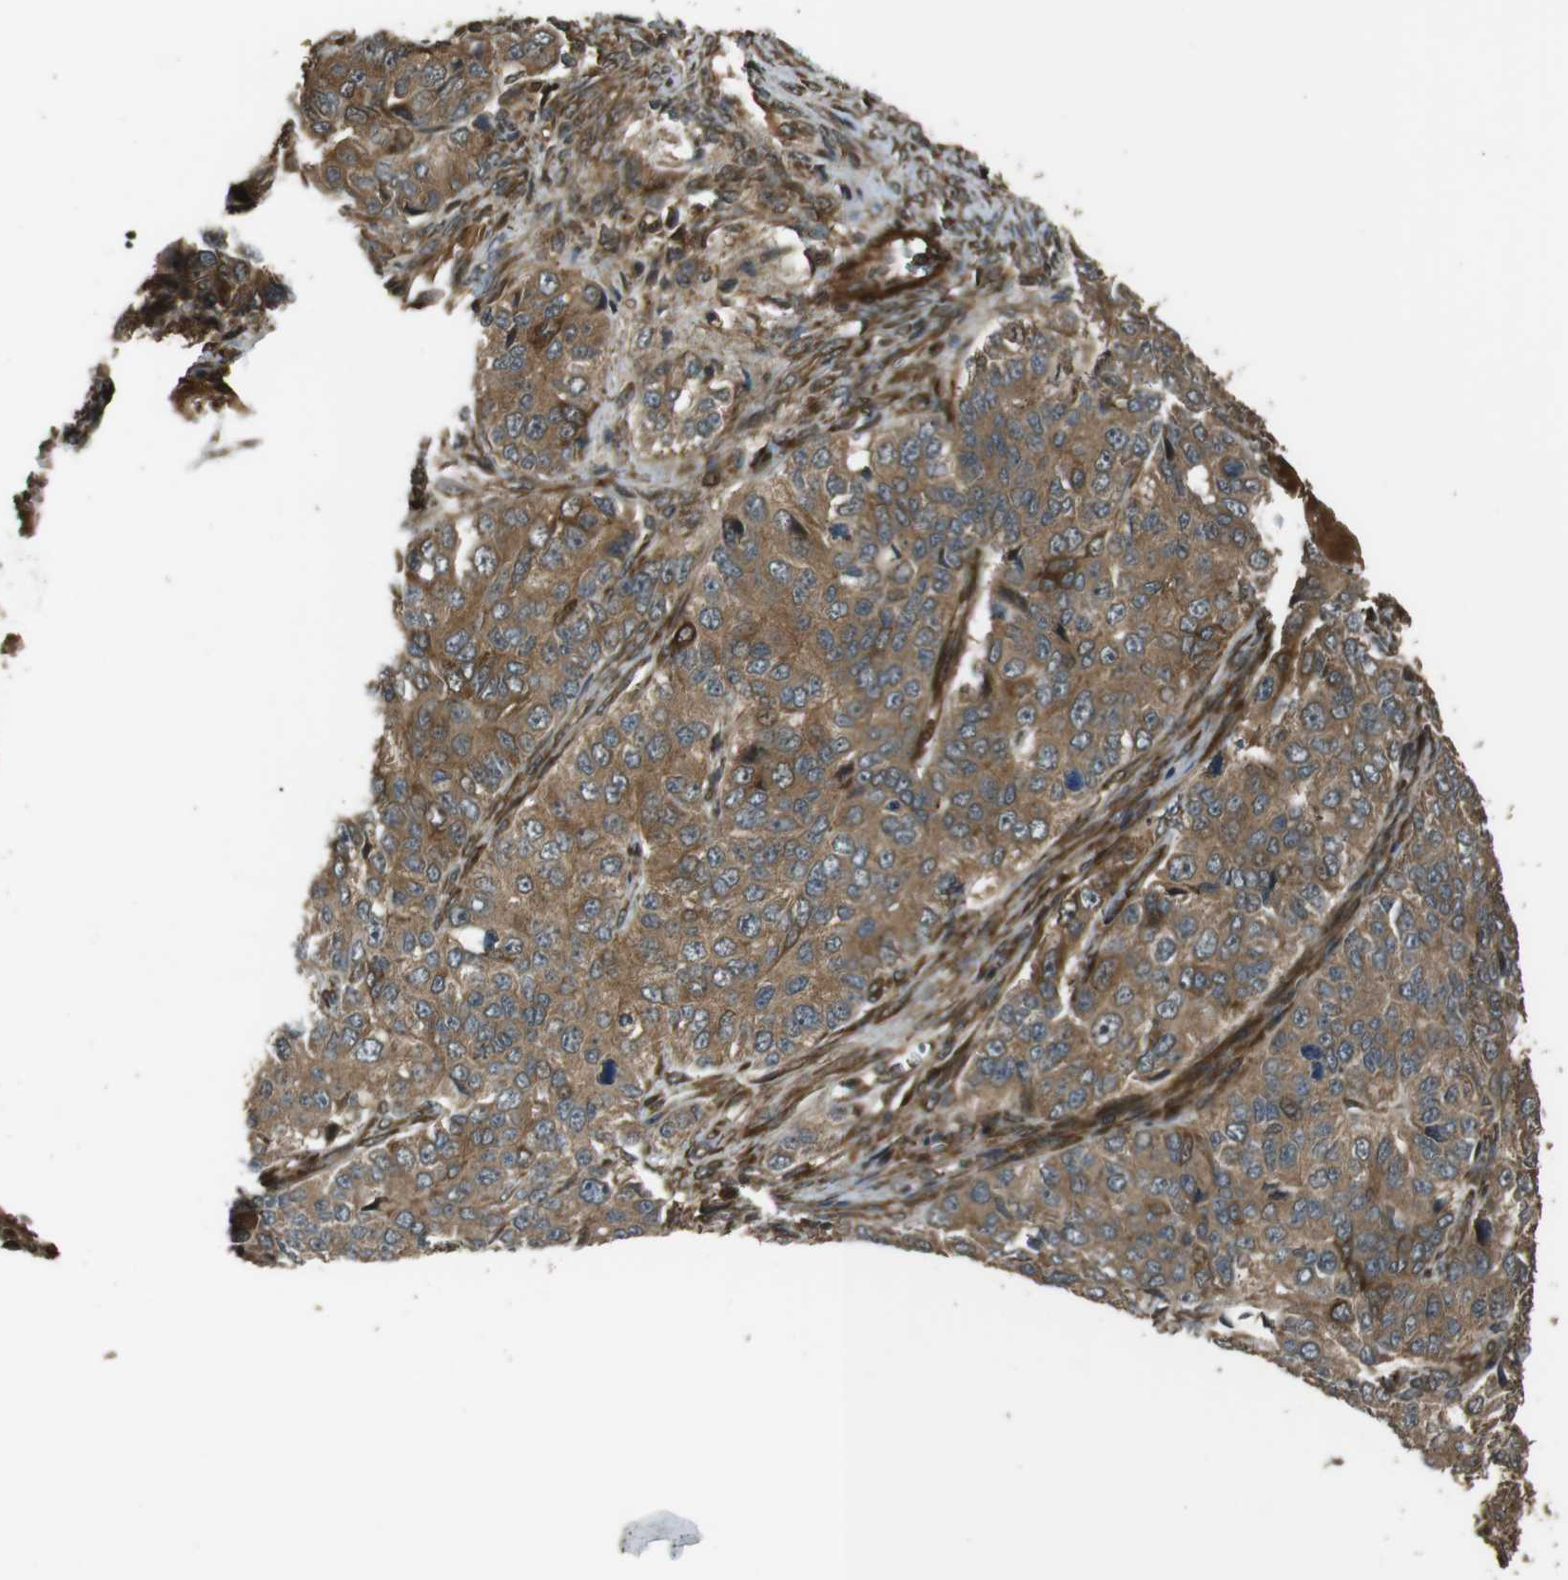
{"staining": {"intensity": "moderate", "quantity": ">75%", "location": "cytoplasmic/membranous,nuclear"}, "tissue": "ovarian cancer", "cell_type": "Tumor cells", "image_type": "cancer", "snomed": [{"axis": "morphology", "description": "Carcinoma, endometroid"}, {"axis": "topography", "description": "Ovary"}], "caption": "Protein analysis of ovarian cancer (endometroid carcinoma) tissue exhibits moderate cytoplasmic/membranous and nuclear positivity in about >75% of tumor cells. (DAB IHC with brightfield microscopy, high magnification).", "gene": "MSRB3", "patient": {"sex": "female", "age": 51}}